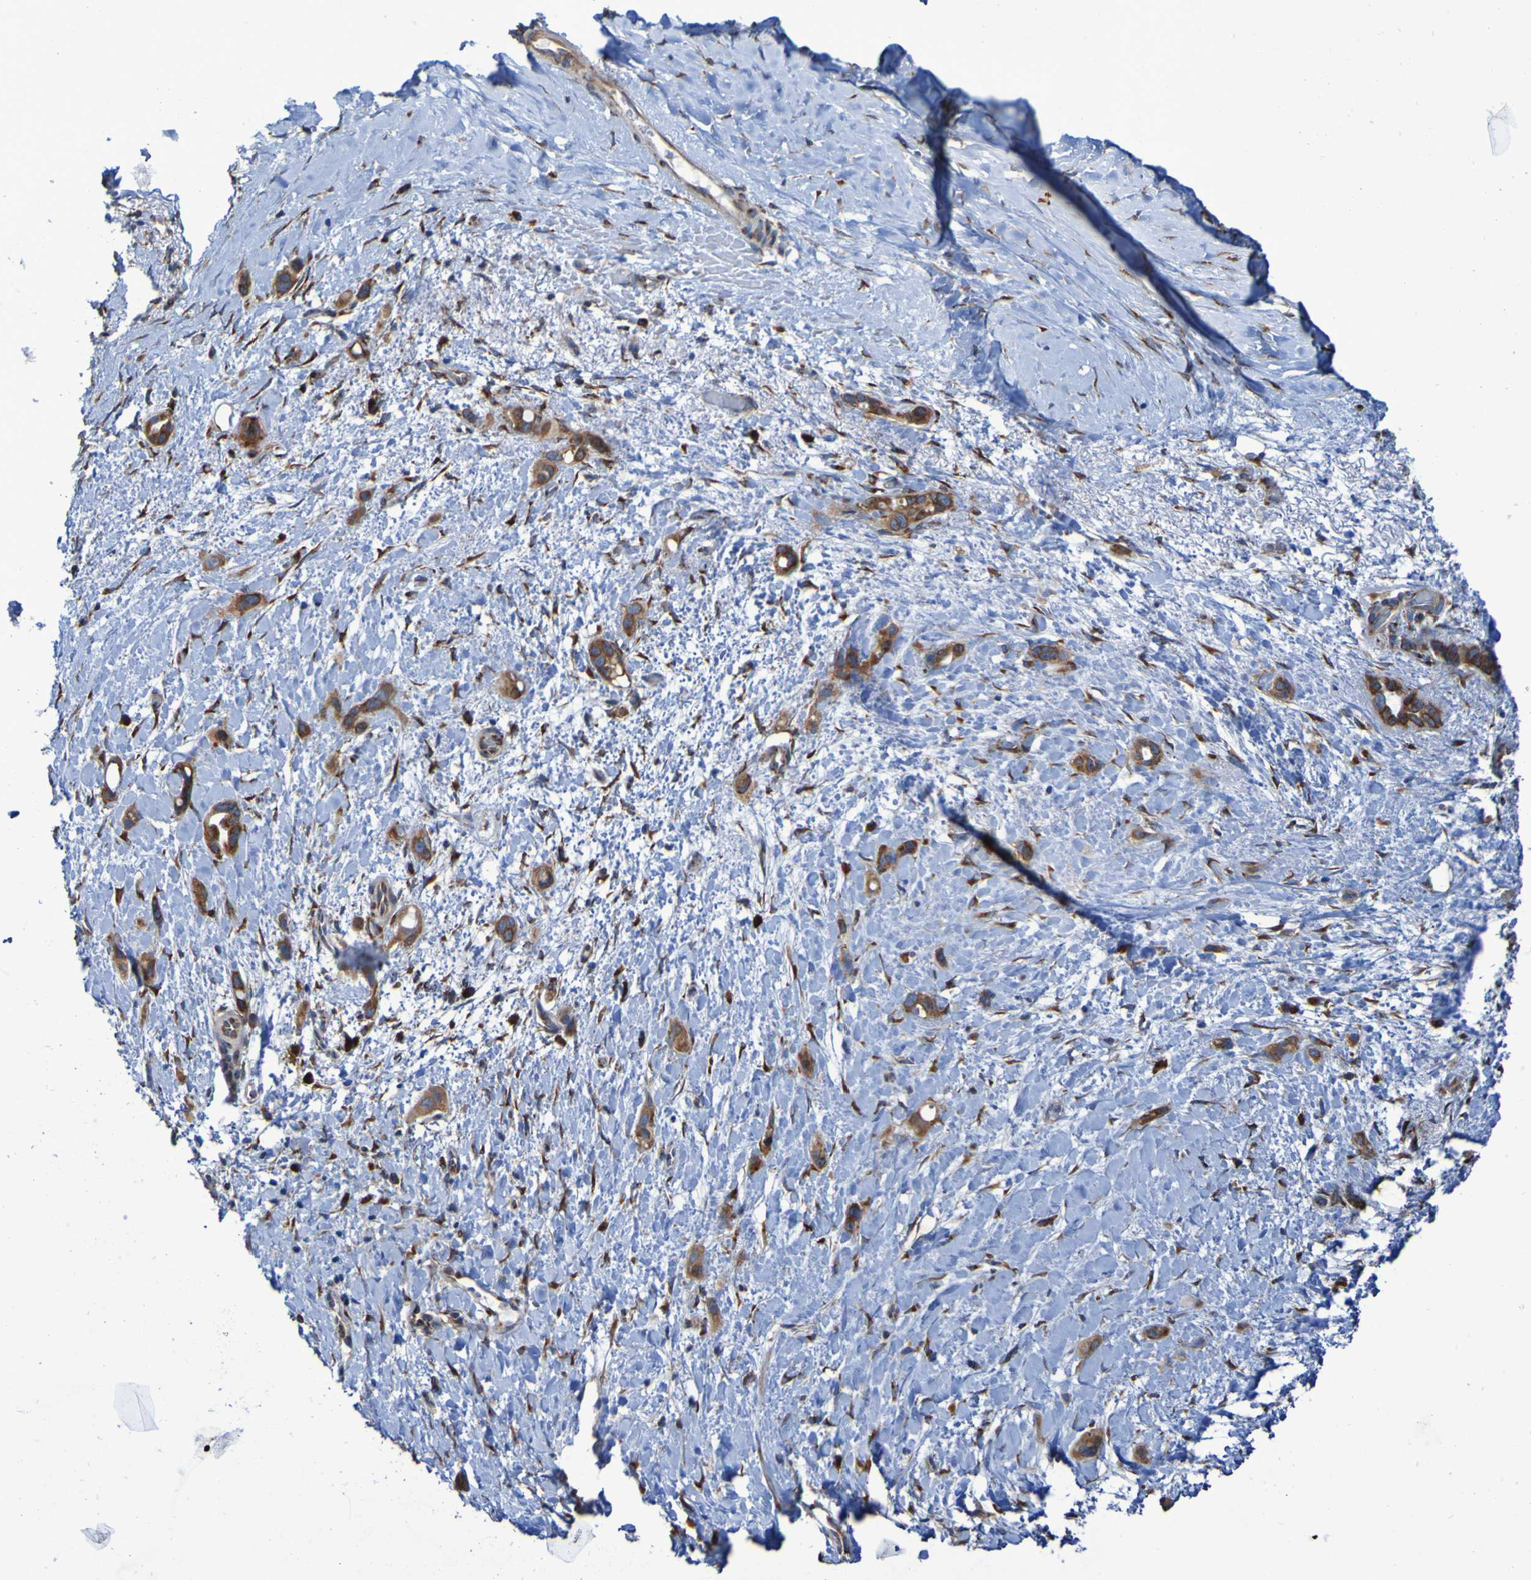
{"staining": {"intensity": "strong", "quantity": ">75%", "location": "cytoplasmic/membranous"}, "tissue": "liver cancer", "cell_type": "Tumor cells", "image_type": "cancer", "snomed": [{"axis": "morphology", "description": "Cholangiocarcinoma"}, {"axis": "topography", "description": "Liver"}], "caption": "High-power microscopy captured an IHC micrograph of liver cancer (cholangiocarcinoma), revealing strong cytoplasmic/membranous expression in approximately >75% of tumor cells.", "gene": "FKBP3", "patient": {"sex": "female", "age": 65}}